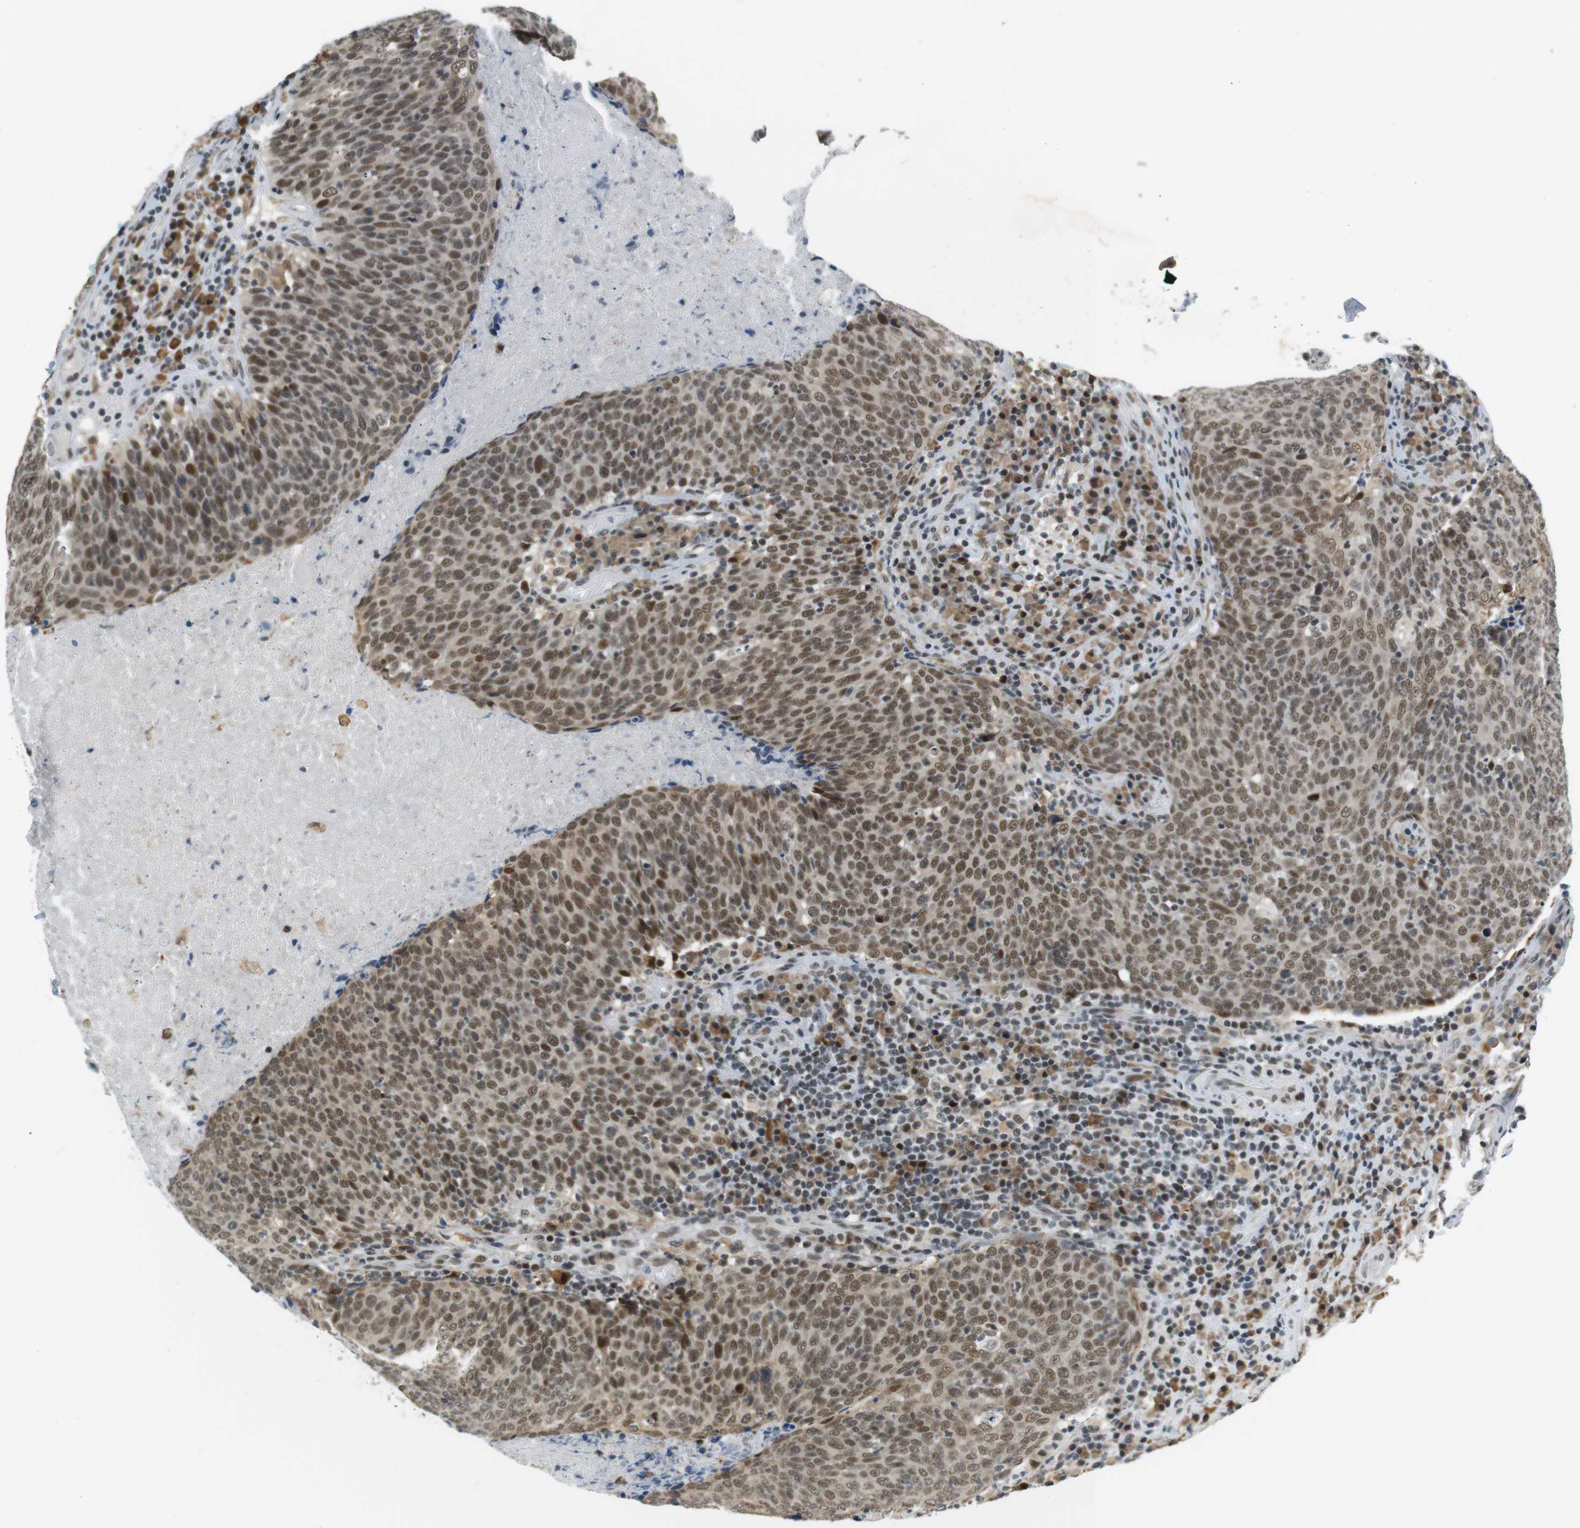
{"staining": {"intensity": "moderate", "quantity": ">75%", "location": "nuclear"}, "tissue": "head and neck cancer", "cell_type": "Tumor cells", "image_type": "cancer", "snomed": [{"axis": "morphology", "description": "Squamous cell carcinoma, NOS"}, {"axis": "morphology", "description": "Squamous cell carcinoma, metastatic, NOS"}, {"axis": "topography", "description": "Lymph node"}, {"axis": "topography", "description": "Head-Neck"}], "caption": "Head and neck metastatic squamous cell carcinoma tissue exhibits moderate nuclear expression in approximately >75% of tumor cells", "gene": "RNF38", "patient": {"sex": "male", "age": 62}}